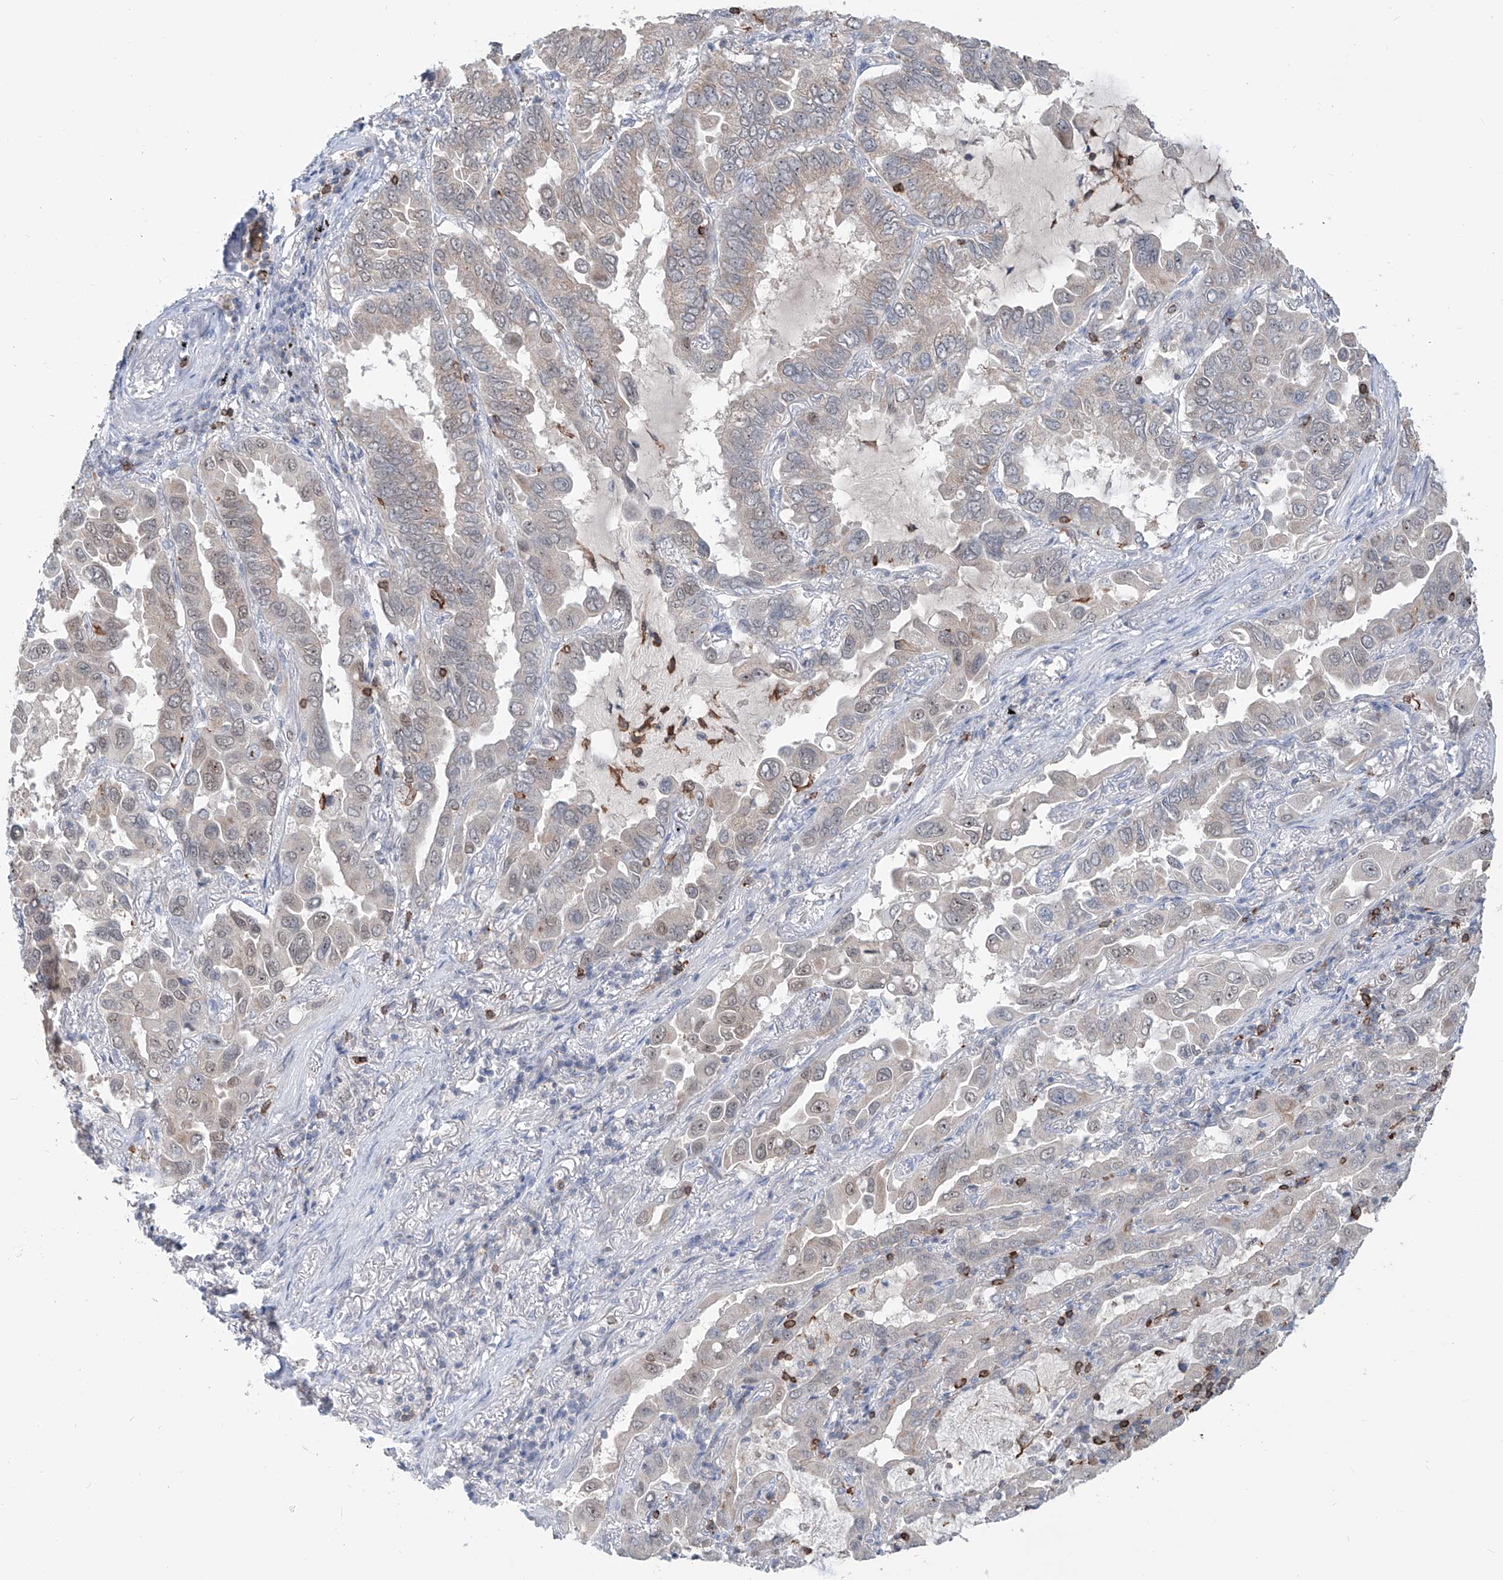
{"staining": {"intensity": "negative", "quantity": "none", "location": "none"}, "tissue": "lung cancer", "cell_type": "Tumor cells", "image_type": "cancer", "snomed": [{"axis": "morphology", "description": "Adenocarcinoma, NOS"}, {"axis": "topography", "description": "Lung"}], "caption": "Human lung cancer stained for a protein using immunohistochemistry displays no positivity in tumor cells.", "gene": "ZBTB48", "patient": {"sex": "male", "age": 64}}